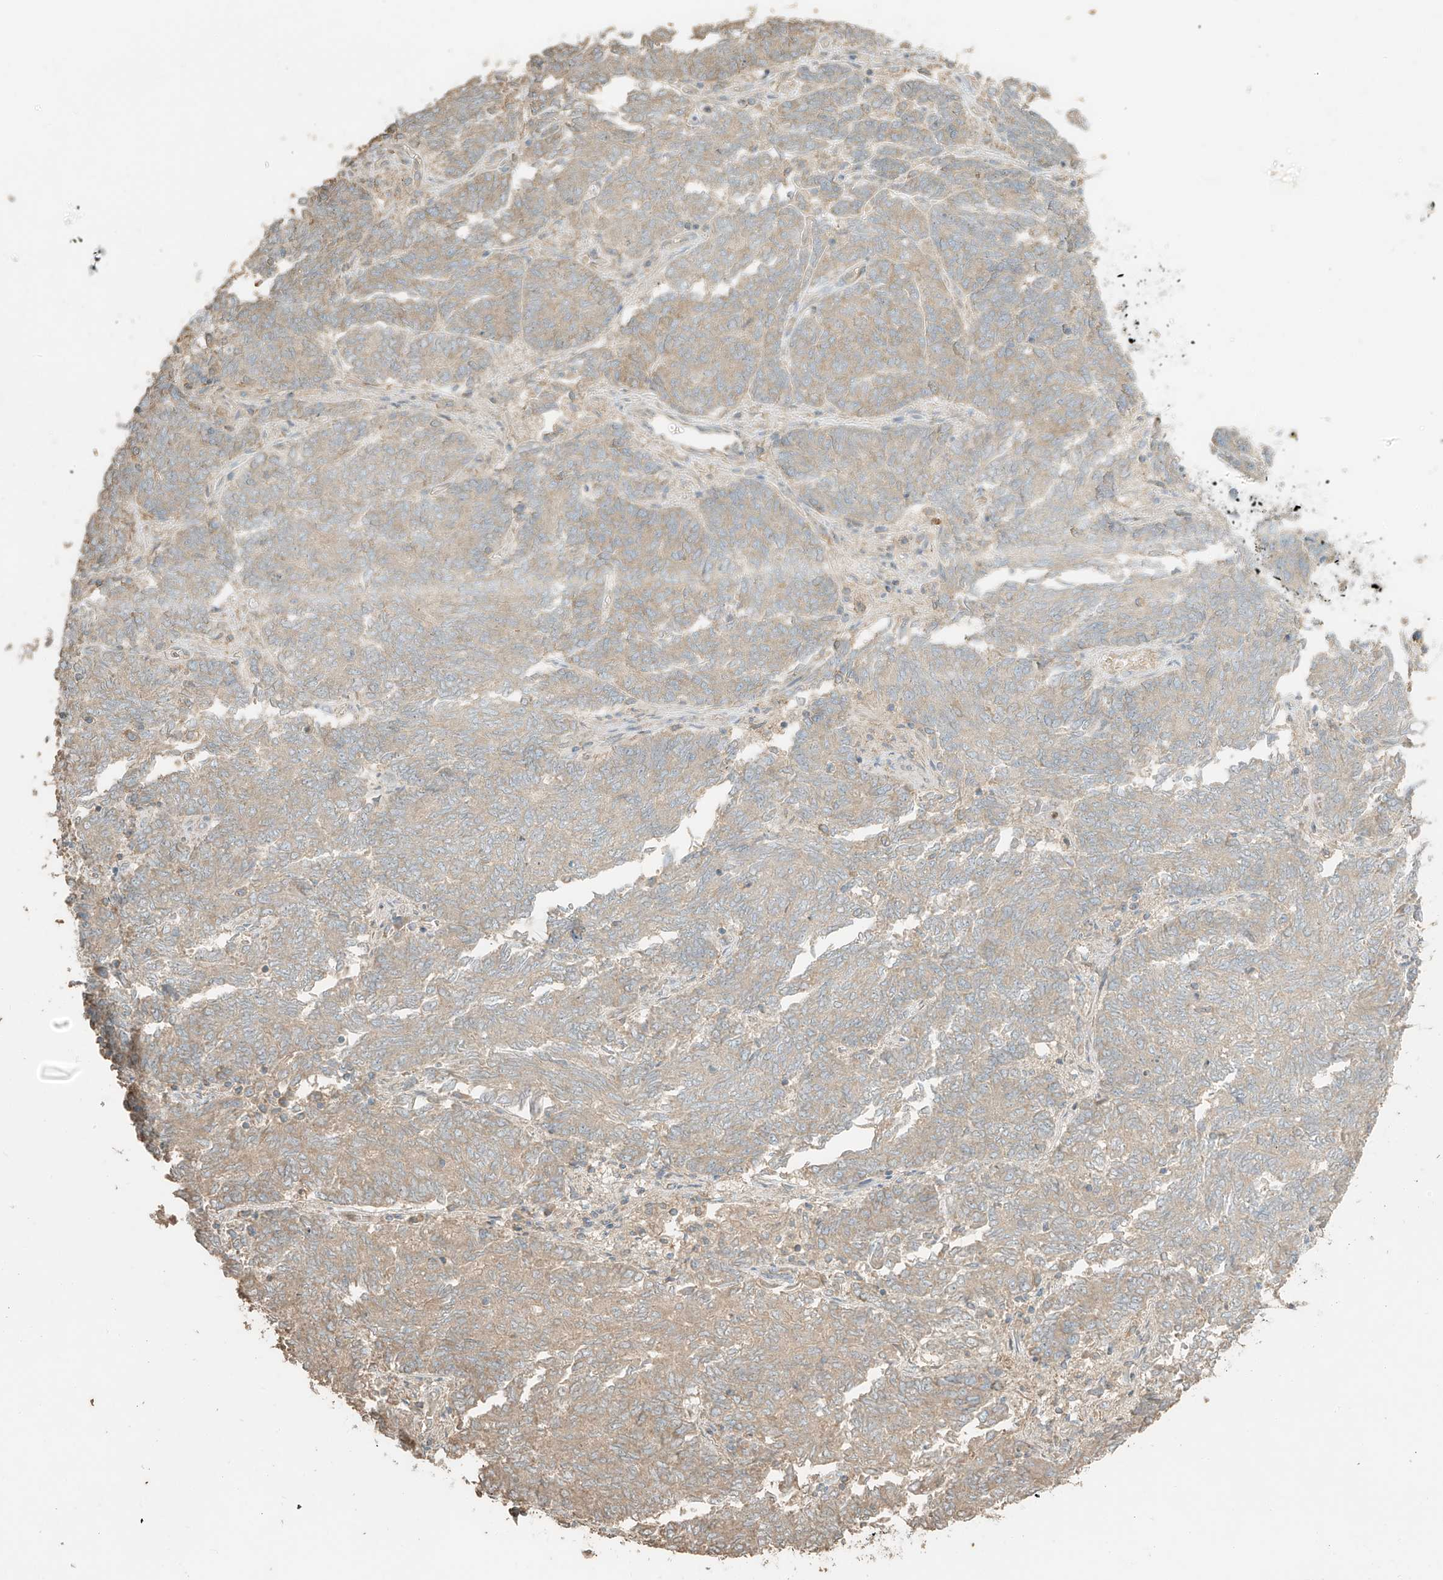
{"staining": {"intensity": "weak", "quantity": ">75%", "location": "cytoplasmic/membranous"}, "tissue": "endometrial cancer", "cell_type": "Tumor cells", "image_type": "cancer", "snomed": [{"axis": "morphology", "description": "Adenocarcinoma, NOS"}, {"axis": "topography", "description": "Endometrium"}], "caption": "High-magnification brightfield microscopy of adenocarcinoma (endometrial) stained with DAB (3,3'-diaminobenzidine) (brown) and counterstained with hematoxylin (blue). tumor cells exhibit weak cytoplasmic/membranous expression is appreciated in approximately>75% of cells. (Stains: DAB in brown, nuclei in blue, Microscopy: brightfield microscopy at high magnification).", "gene": "RFTN2", "patient": {"sex": "female", "age": 80}}